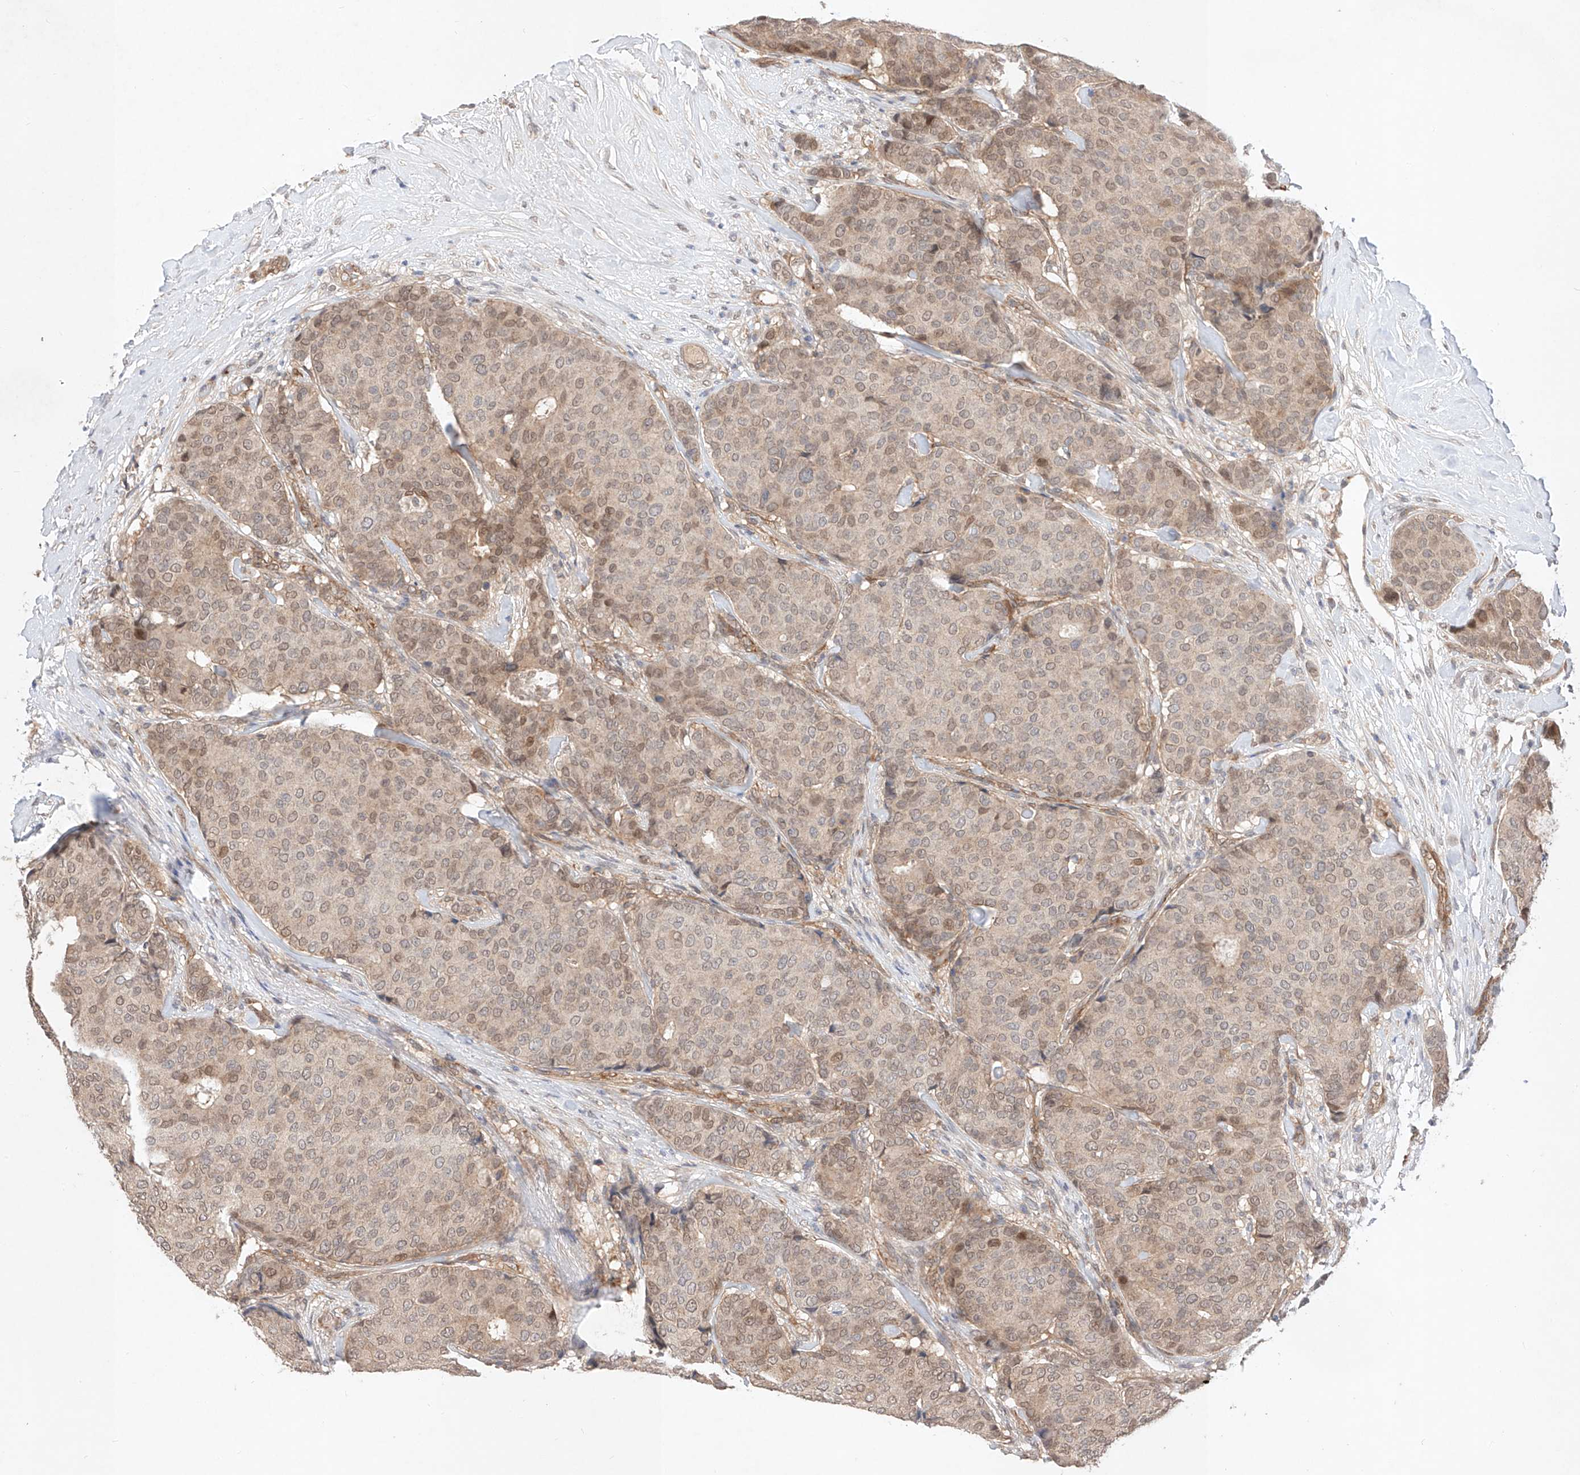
{"staining": {"intensity": "moderate", "quantity": "<25%", "location": "cytoplasmic/membranous,nuclear"}, "tissue": "breast cancer", "cell_type": "Tumor cells", "image_type": "cancer", "snomed": [{"axis": "morphology", "description": "Duct carcinoma"}, {"axis": "topography", "description": "Breast"}], "caption": "IHC of human breast cancer (invasive ductal carcinoma) exhibits low levels of moderate cytoplasmic/membranous and nuclear staining in about <25% of tumor cells.", "gene": "ZNF124", "patient": {"sex": "female", "age": 75}}